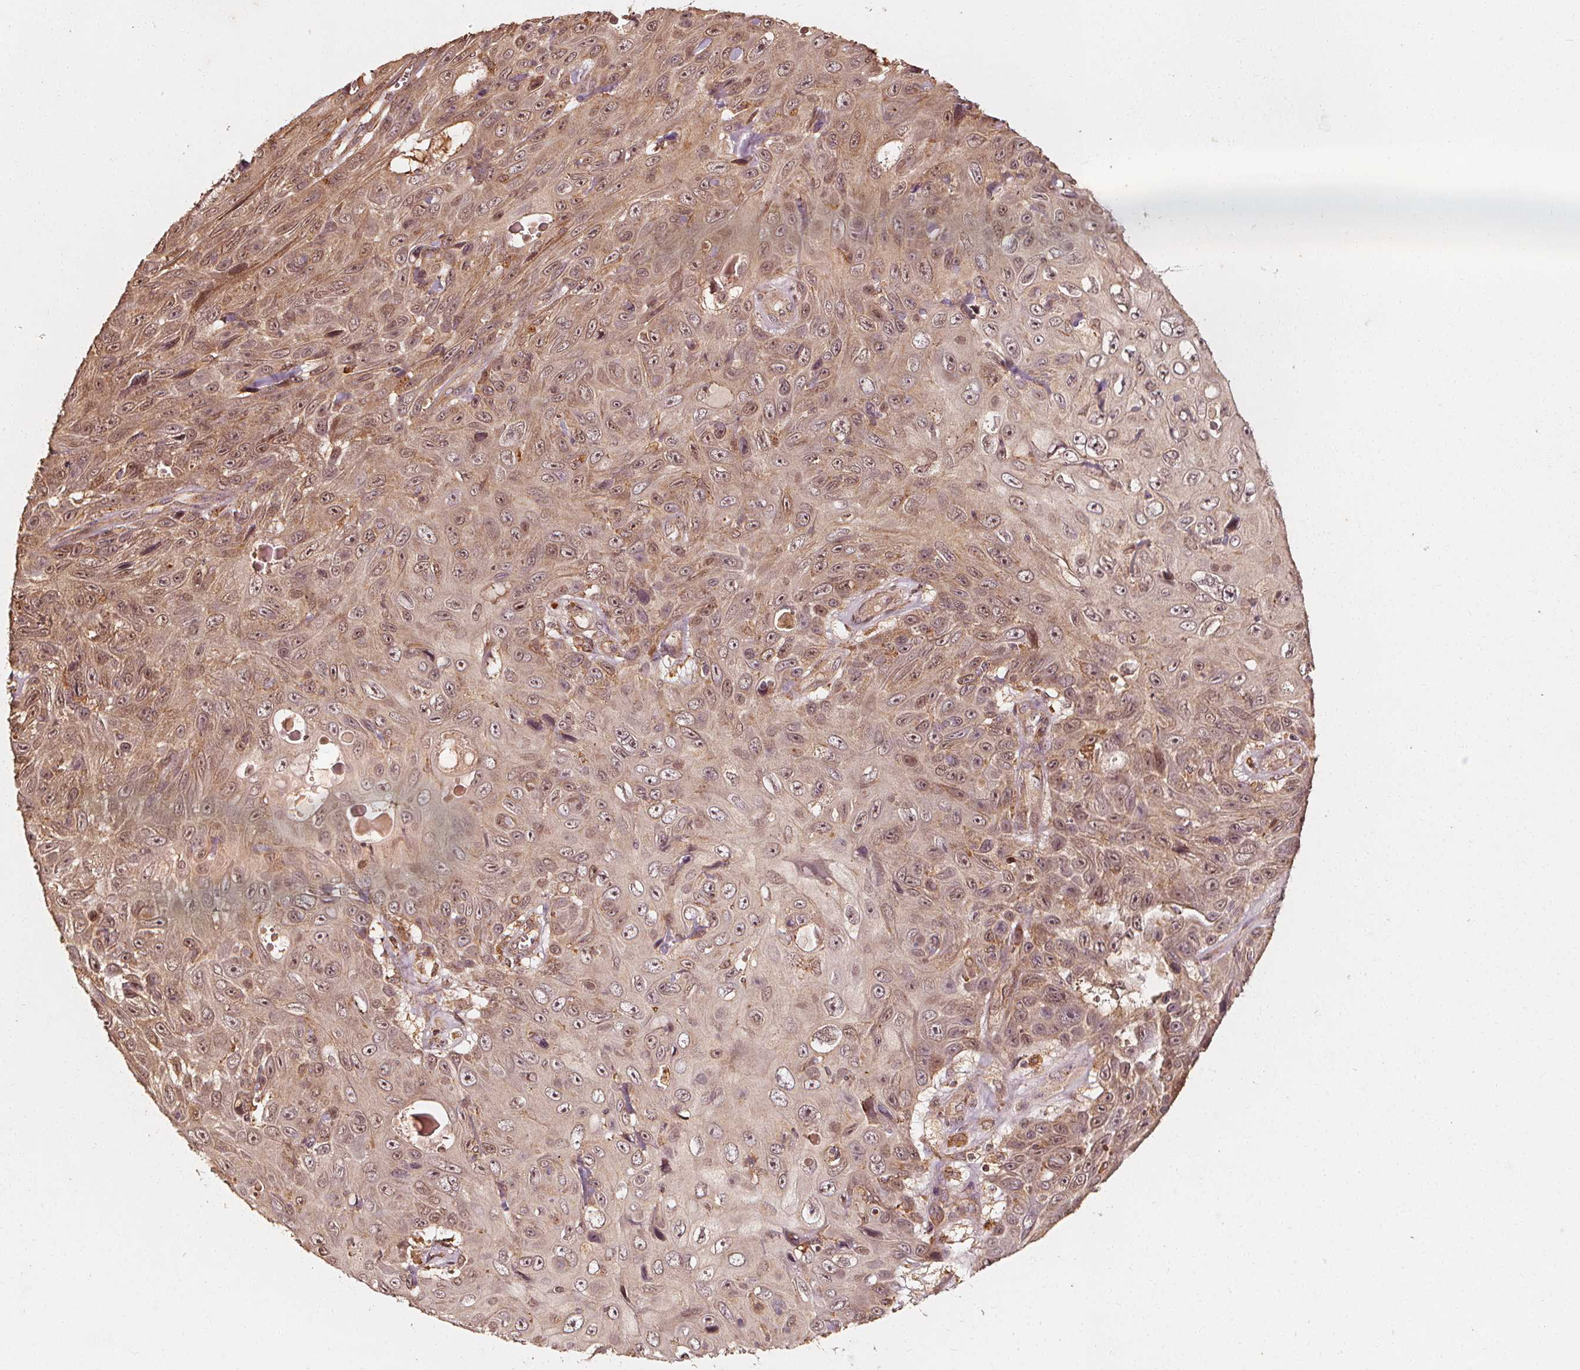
{"staining": {"intensity": "weak", "quantity": ">75%", "location": "cytoplasmic/membranous,nuclear"}, "tissue": "skin cancer", "cell_type": "Tumor cells", "image_type": "cancer", "snomed": [{"axis": "morphology", "description": "Squamous cell carcinoma, NOS"}, {"axis": "topography", "description": "Skin"}], "caption": "Immunohistochemical staining of human squamous cell carcinoma (skin) demonstrates low levels of weak cytoplasmic/membranous and nuclear positivity in approximately >75% of tumor cells. (IHC, brightfield microscopy, high magnification).", "gene": "NPC1", "patient": {"sex": "male", "age": 82}}